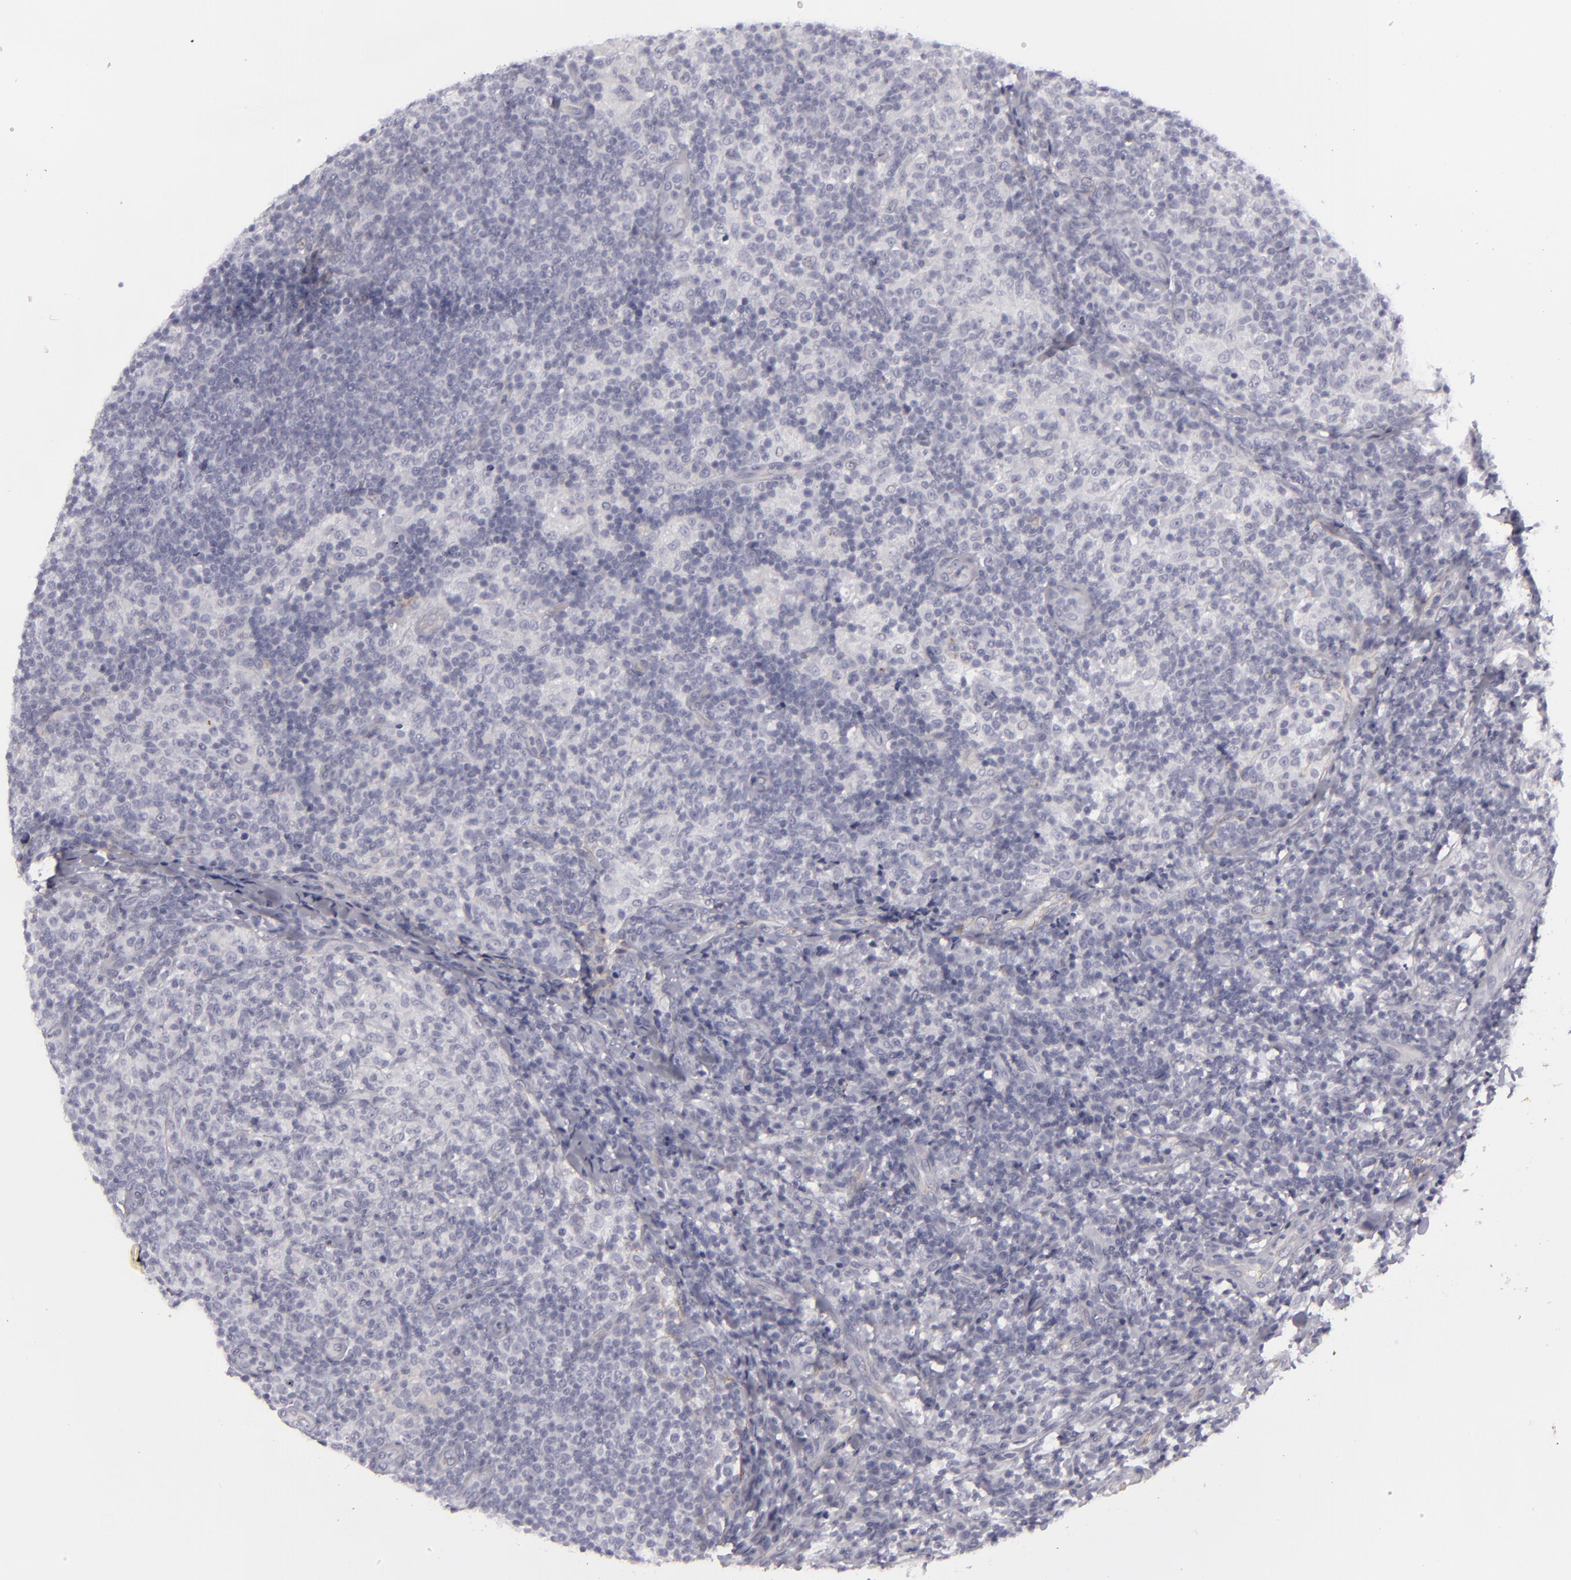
{"staining": {"intensity": "negative", "quantity": "none", "location": "none"}, "tissue": "lymph node", "cell_type": "Germinal center cells", "image_type": "normal", "snomed": [{"axis": "morphology", "description": "Normal tissue, NOS"}, {"axis": "morphology", "description": "Inflammation, NOS"}, {"axis": "topography", "description": "Lymph node"}], "caption": "This is an IHC image of benign human lymph node. There is no expression in germinal center cells.", "gene": "JUP", "patient": {"sex": "male", "age": 46}}